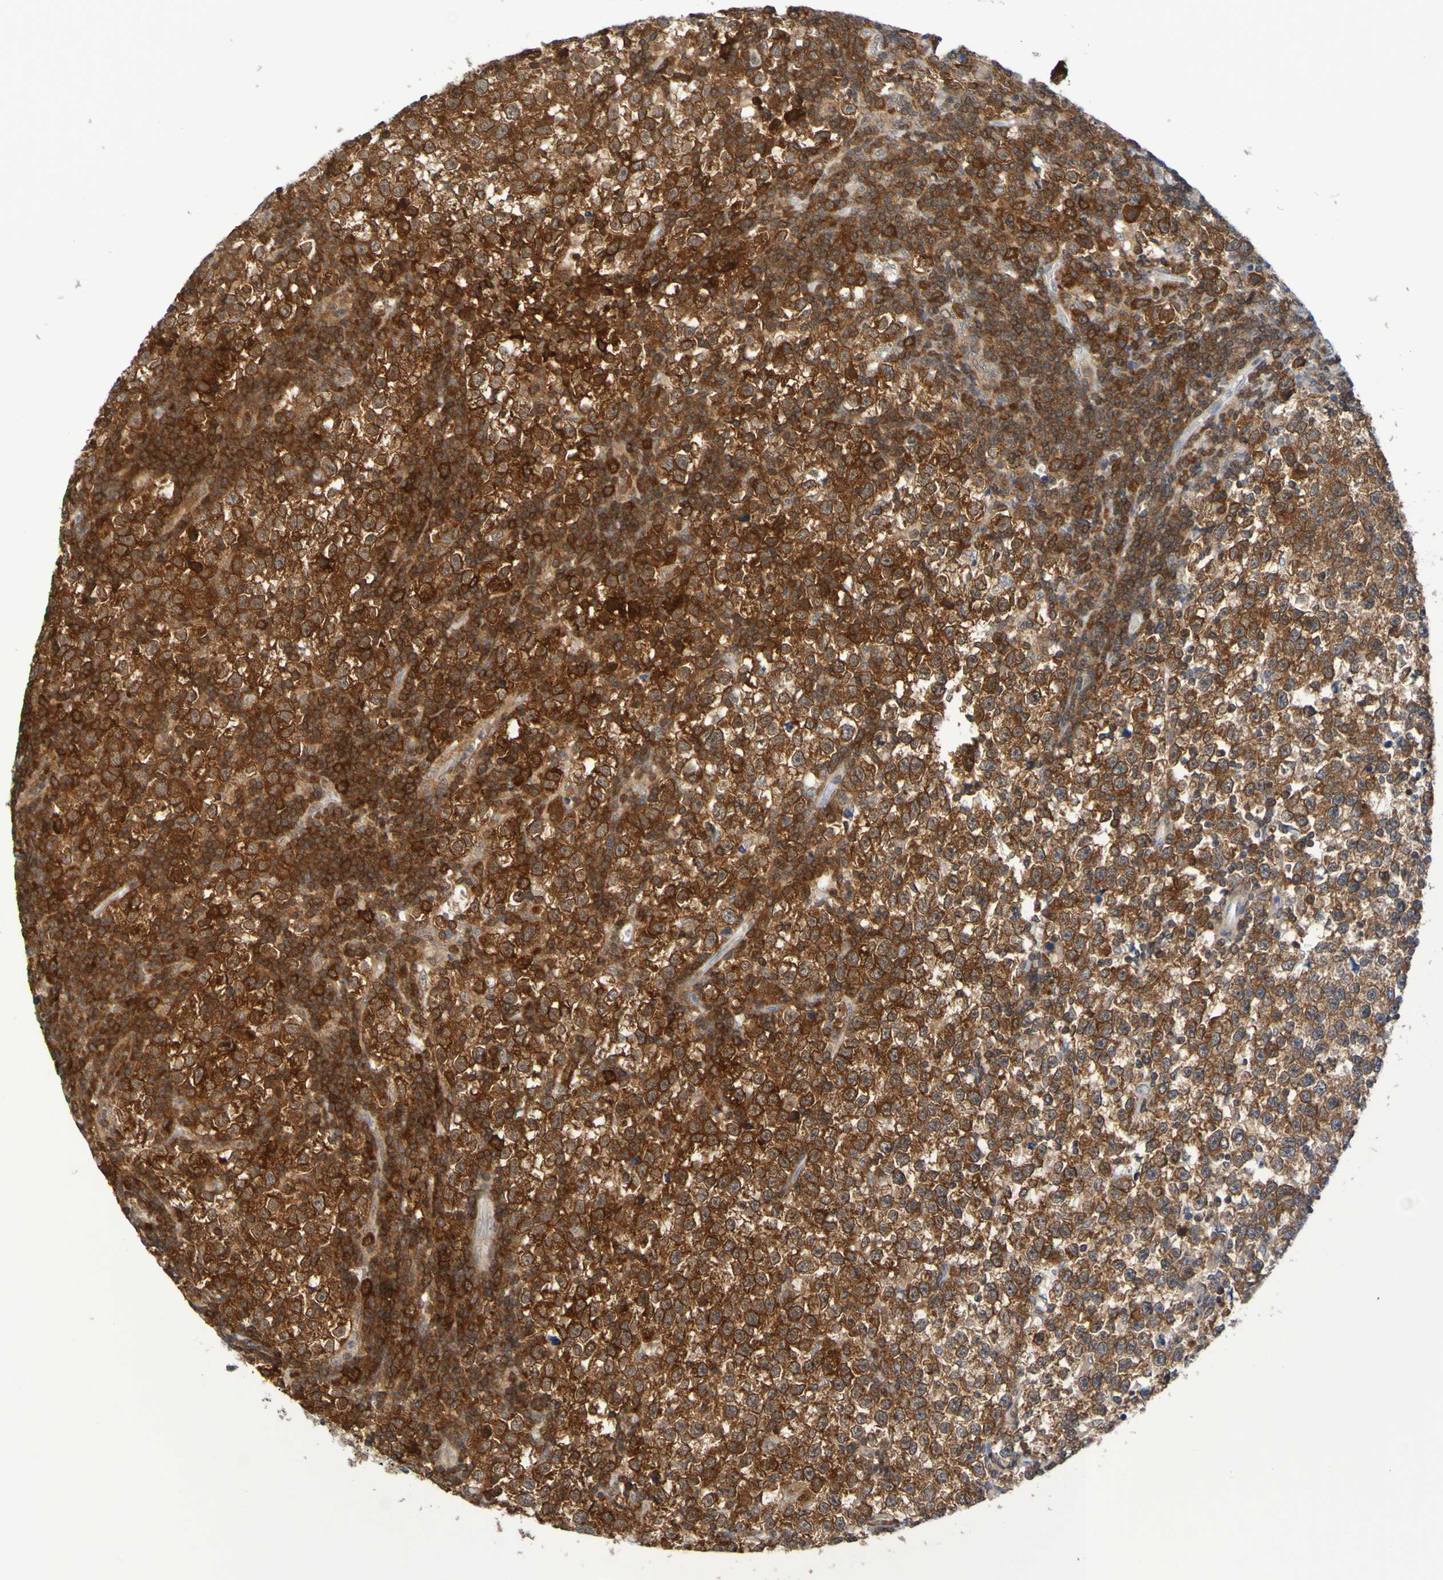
{"staining": {"intensity": "strong", "quantity": ">75%", "location": "cytoplasmic/membranous"}, "tissue": "testis cancer", "cell_type": "Tumor cells", "image_type": "cancer", "snomed": [{"axis": "morphology", "description": "Seminoma, NOS"}, {"axis": "topography", "description": "Testis"}], "caption": "Tumor cells demonstrate high levels of strong cytoplasmic/membranous expression in about >75% of cells in human testis seminoma.", "gene": "ATIC", "patient": {"sex": "male", "age": 43}}